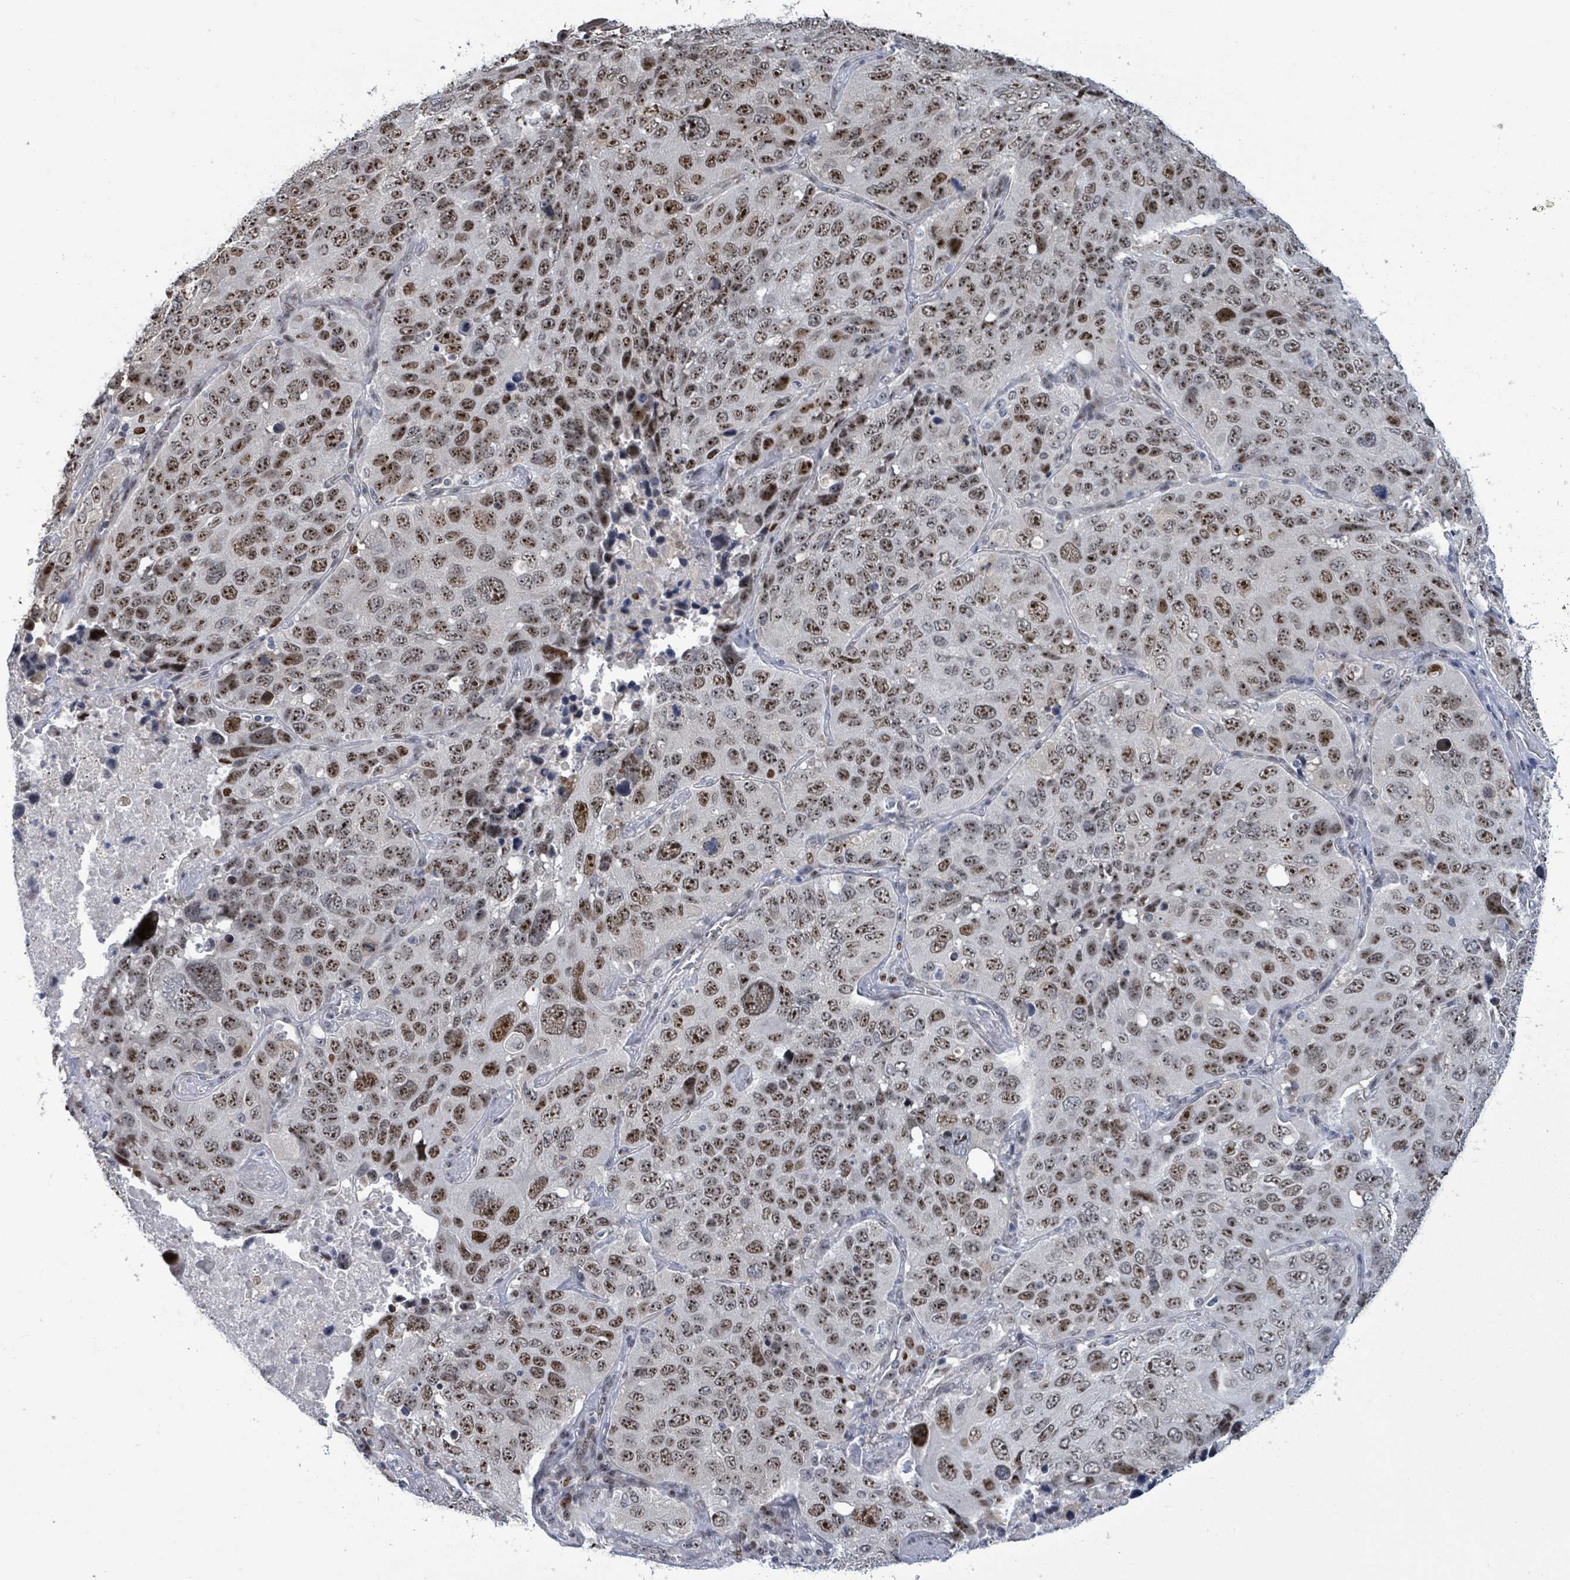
{"staining": {"intensity": "strong", "quantity": ">75%", "location": "nuclear"}, "tissue": "lung cancer", "cell_type": "Tumor cells", "image_type": "cancer", "snomed": [{"axis": "morphology", "description": "Squamous cell carcinoma, NOS"}, {"axis": "topography", "description": "Lung"}], "caption": "Protein staining of squamous cell carcinoma (lung) tissue displays strong nuclear staining in about >75% of tumor cells.", "gene": "RRN3", "patient": {"sex": "male", "age": 60}}